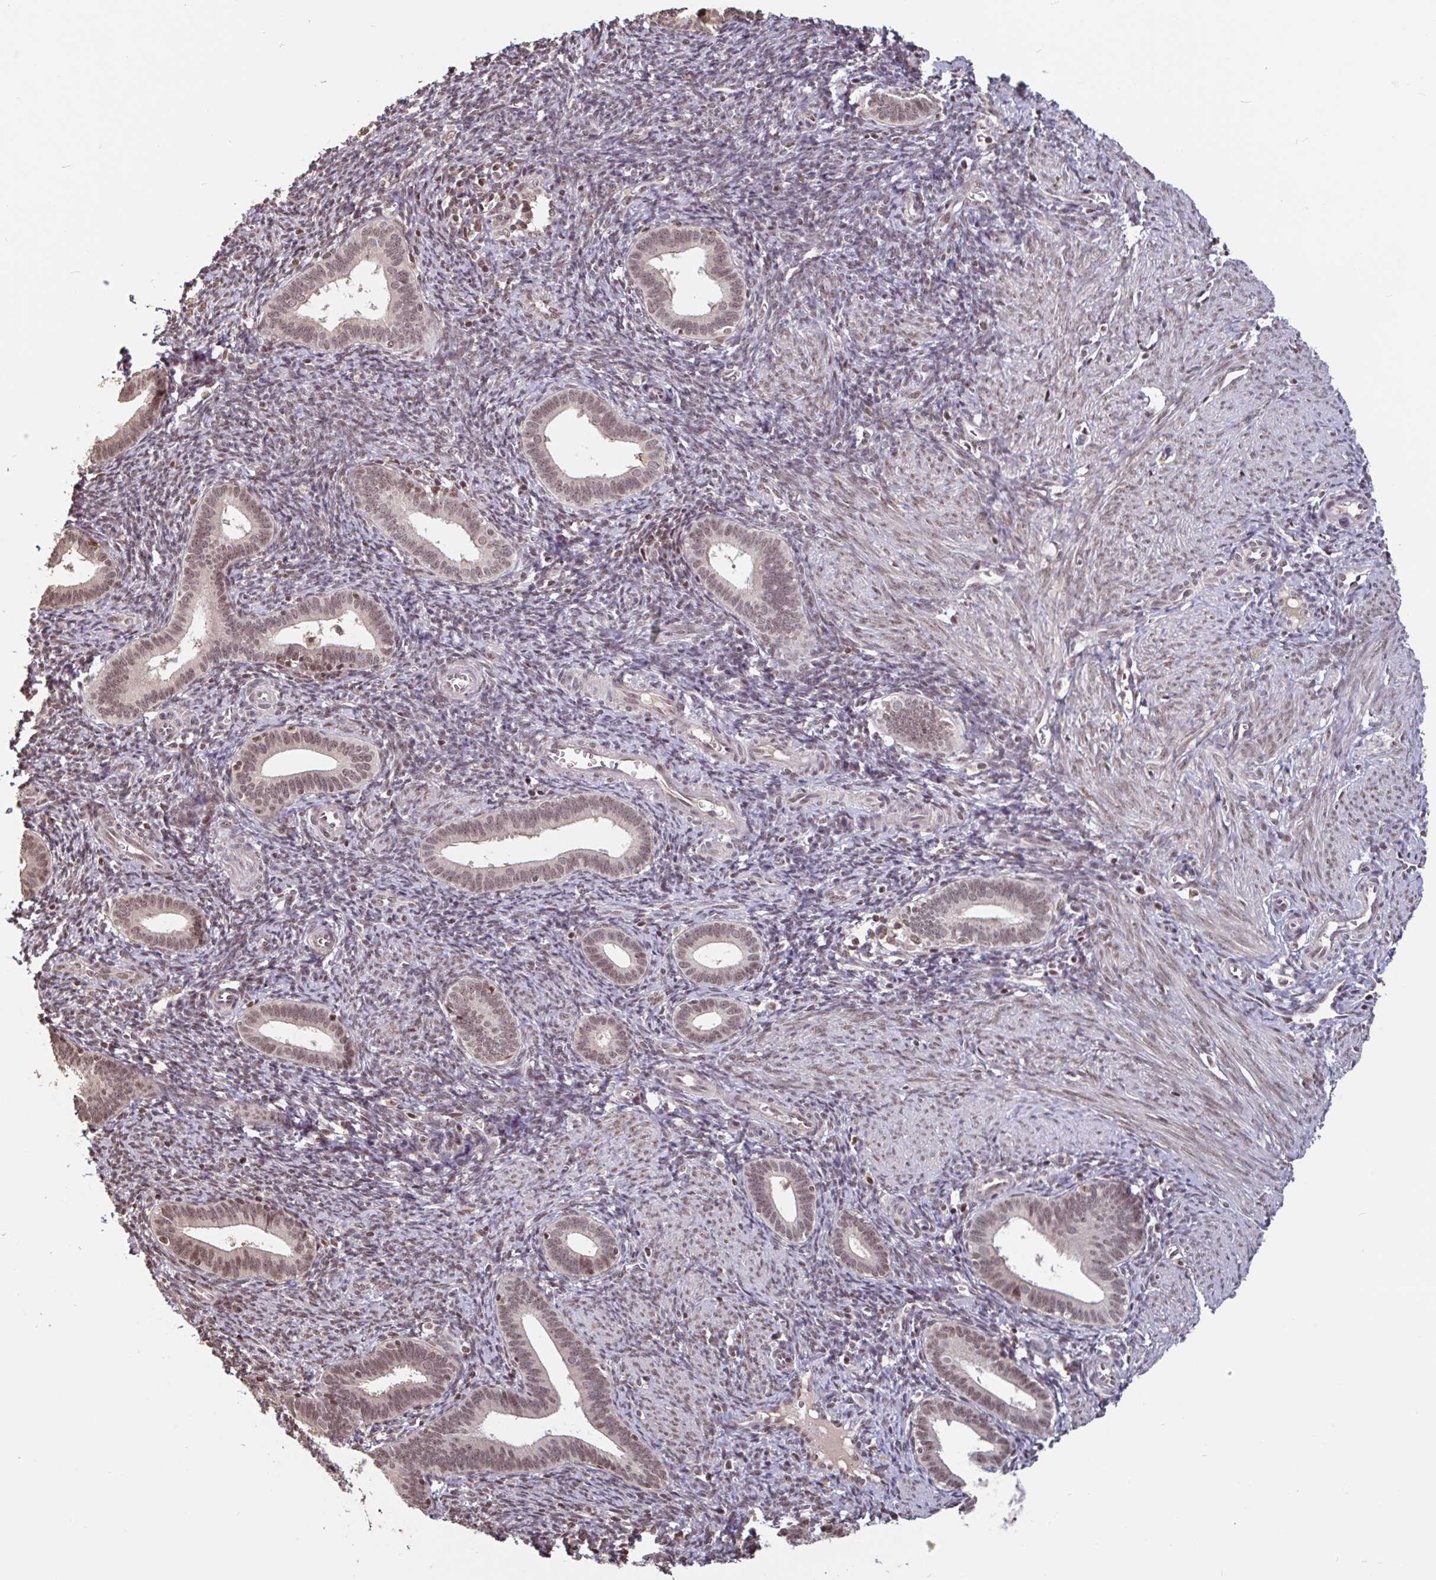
{"staining": {"intensity": "moderate", "quantity": "25%-75%", "location": "nuclear"}, "tissue": "endometrium", "cell_type": "Cells in endometrial stroma", "image_type": "normal", "snomed": [{"axis": "morphology", "description": "Normal tissue, NOS"}, {"axis": "topography", "description": "Endometrium"}], "caption": "IHC histopathology image of normal endometrium: endometrium stained using IHC displays medium levels of moderate protein expression localized specifically in the nuclear of cells in endometrial stroma, appearing as a nuclear brown color.", "gene": "DR1", "patient": {"sex": "female", "age": 41}}